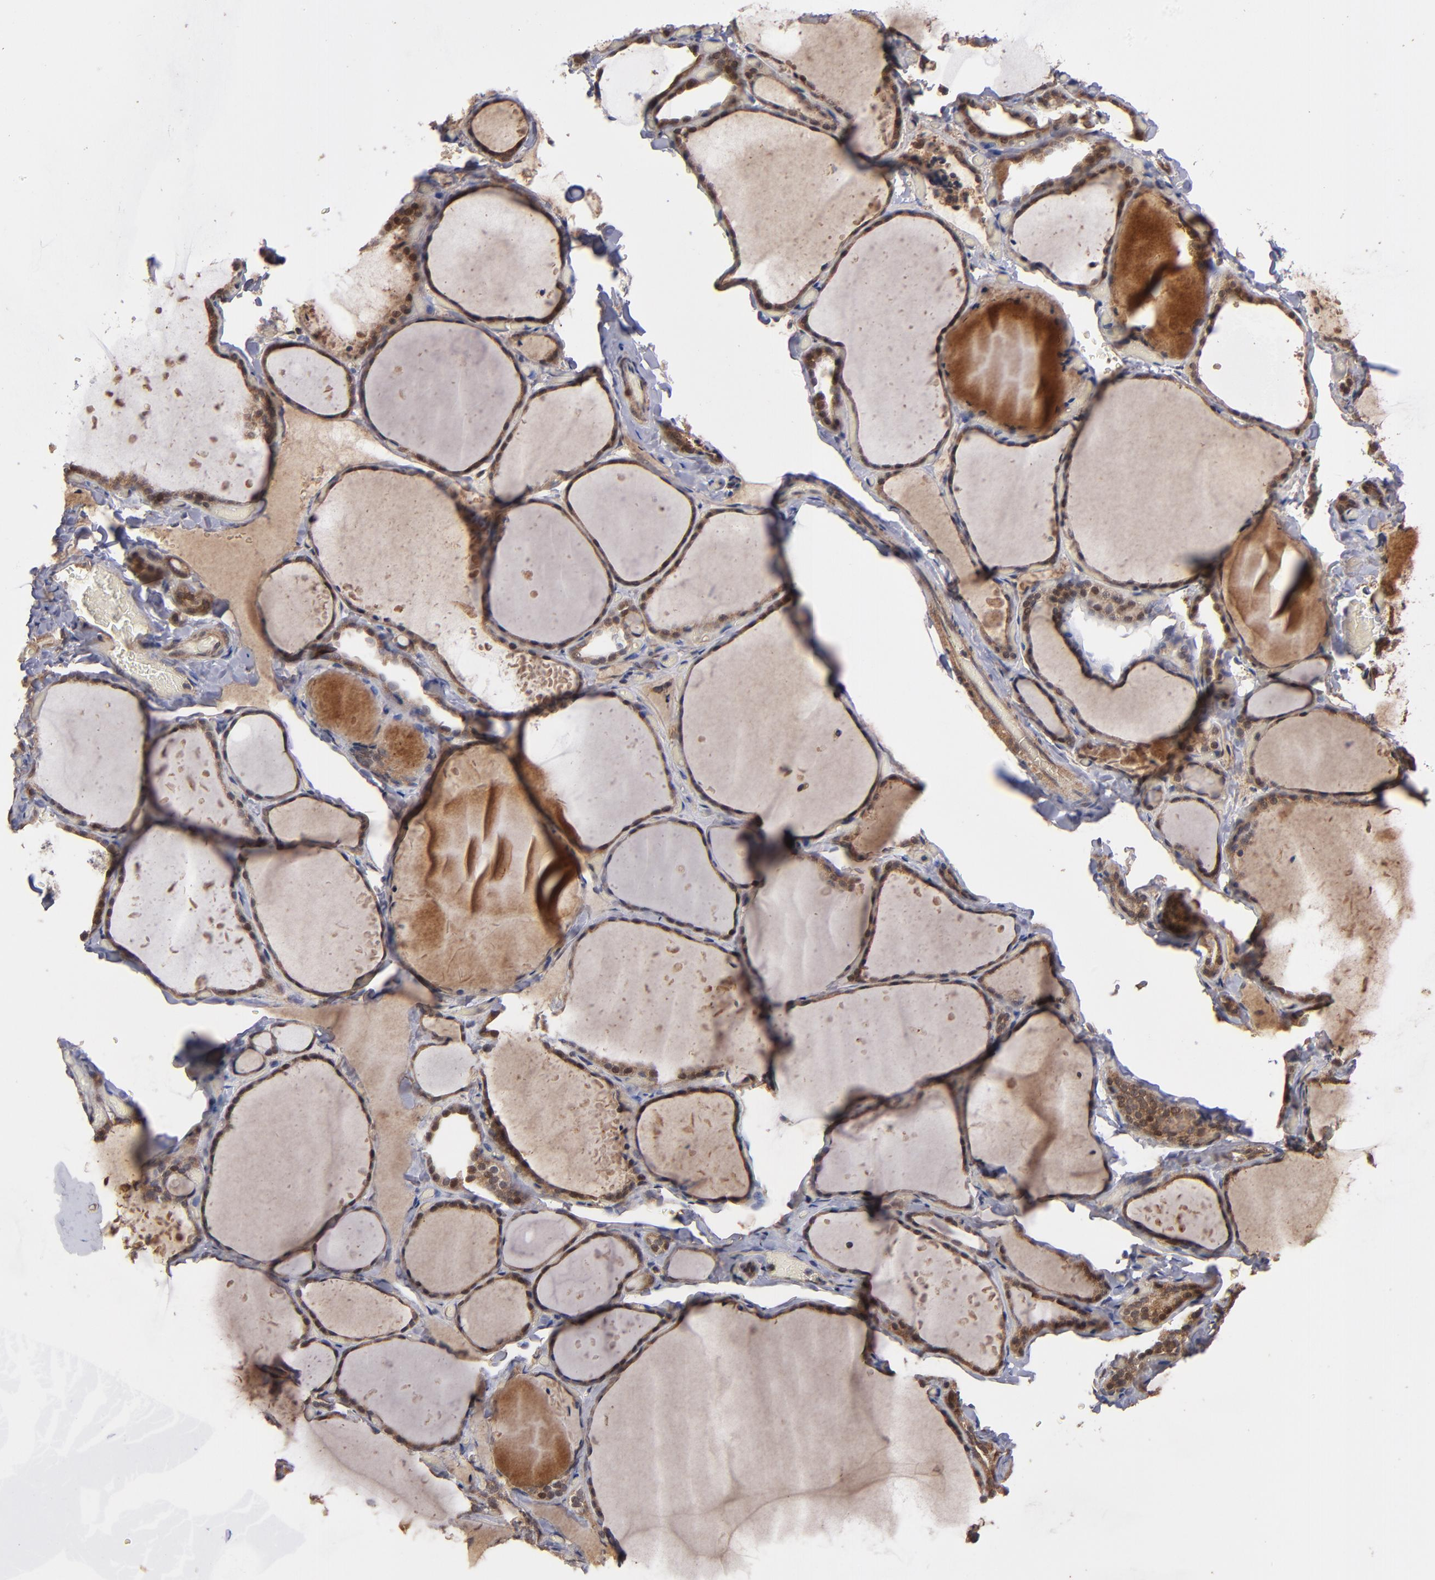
{"staining": {"intensity": "moderate", "quantity": ">75%", "location": "cytoplasmic/membranous"}, "tissue": "thyroid gland", "cell_type": "Glandular cells", "image_type": "normal", "snomed": [{"axis": "morphology", "description": "Normal tissue, NOS"}, {"axis": "topography", "description": "Thyroid gland"}], "caption": "Brown immunohistochemical staining in unremarkable human thyroid gland displays moderate cytoplasmic/membranous expression in about >75% of glandular cells.", "gene": "BDKRB1", "patient": {"sex": "female", "age": 22}}